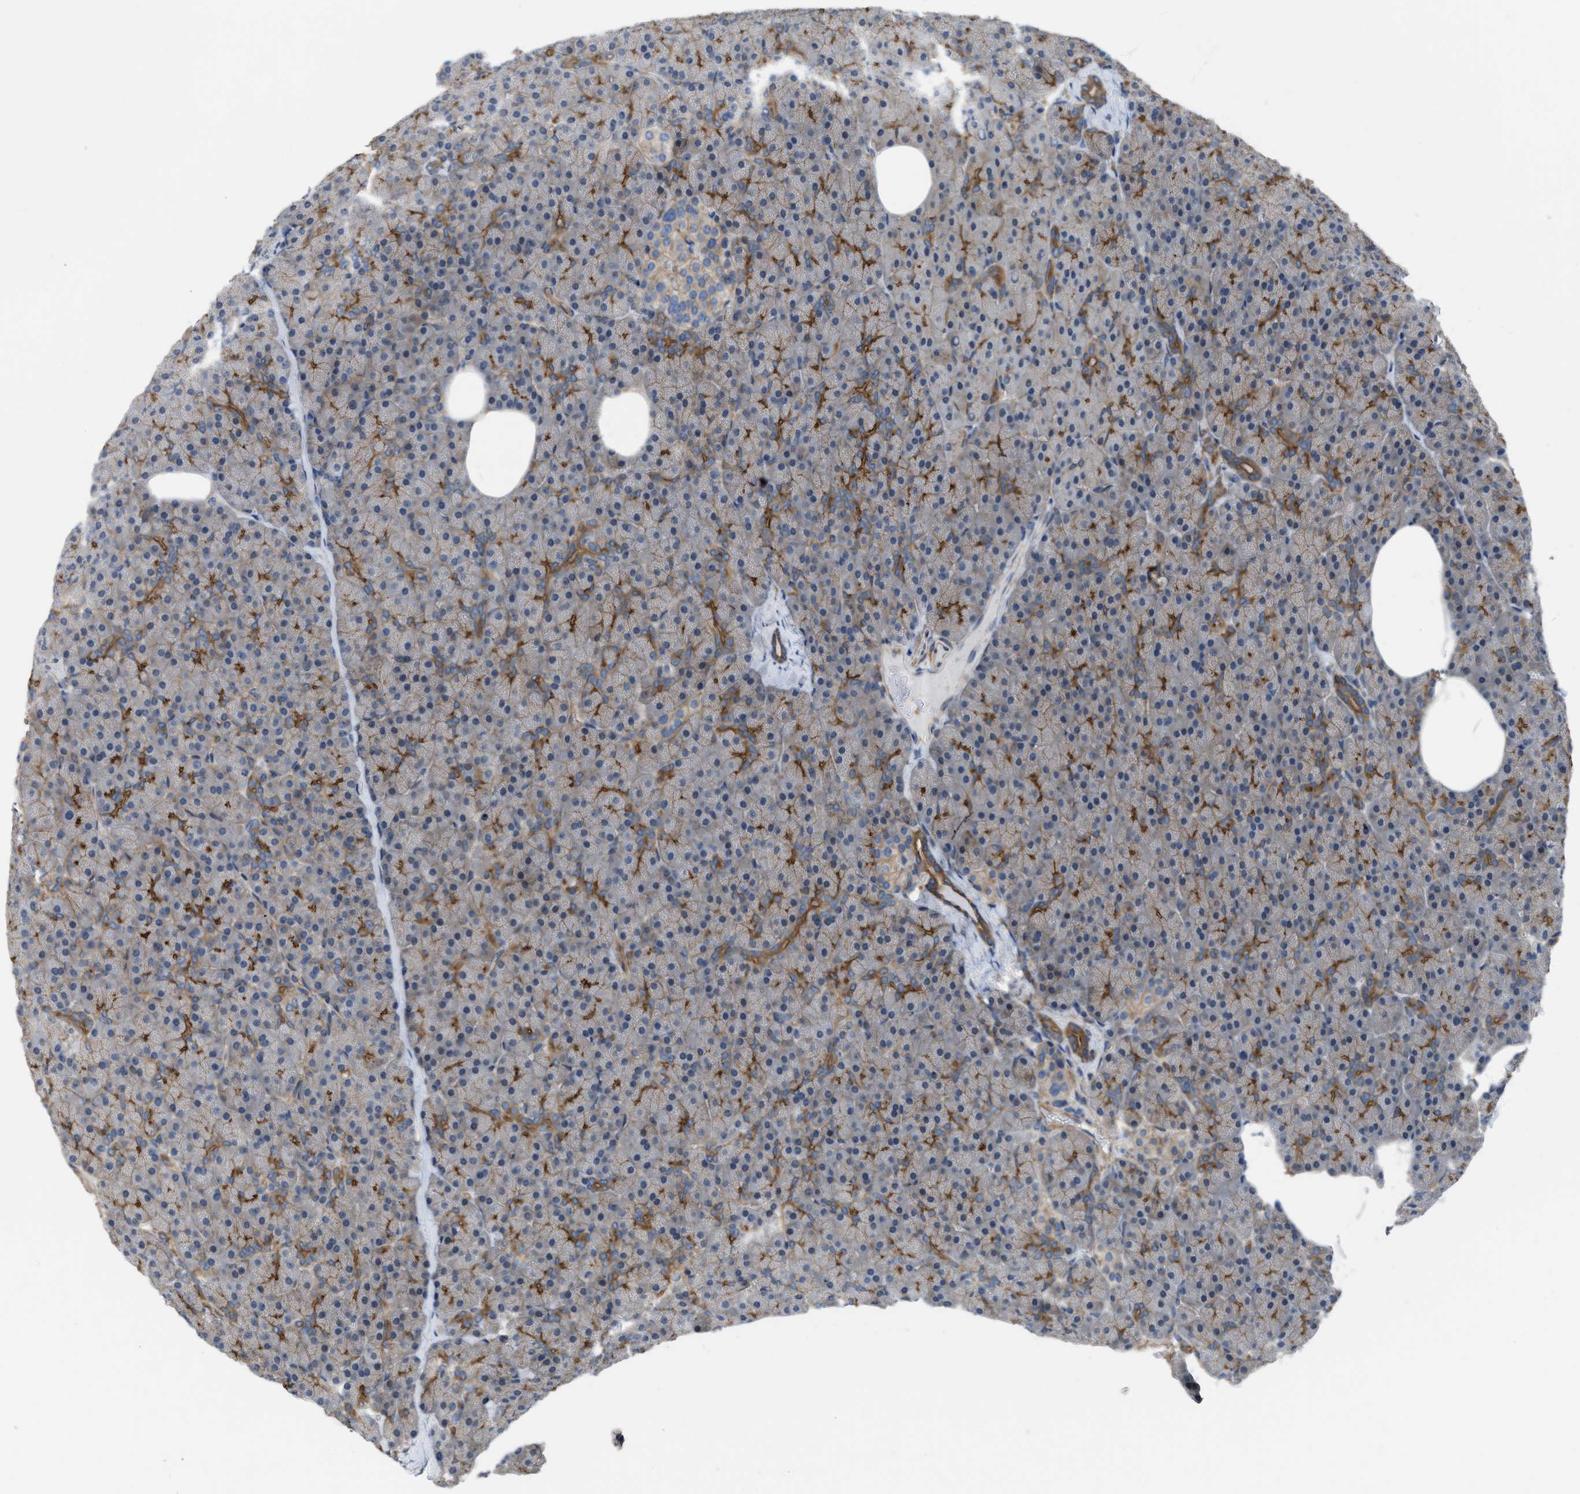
{"staining": {"intensity": "moderate", "quantity": "25%-75%", "location": "cytoplasmic/membranous"}, "tissue": "pancreas", "cell_type": "Exocrine glandular cells", "image_type": "normal", "snomed": [{"axis": "morphology", "description": "Normal tissue, NOS"}, {"axis": "topography", "description": "Pancreas"}], "caption": "Immunohistochemical staining of unremarkable human pancreas exhibits 25%-75% levels of moderate cytoplasmic/membranous protein staining in approximately 25%-75% of exocrine glandular cells.", "gene": "MYO18A", "patient": {"sex": "female", "age": 35}}